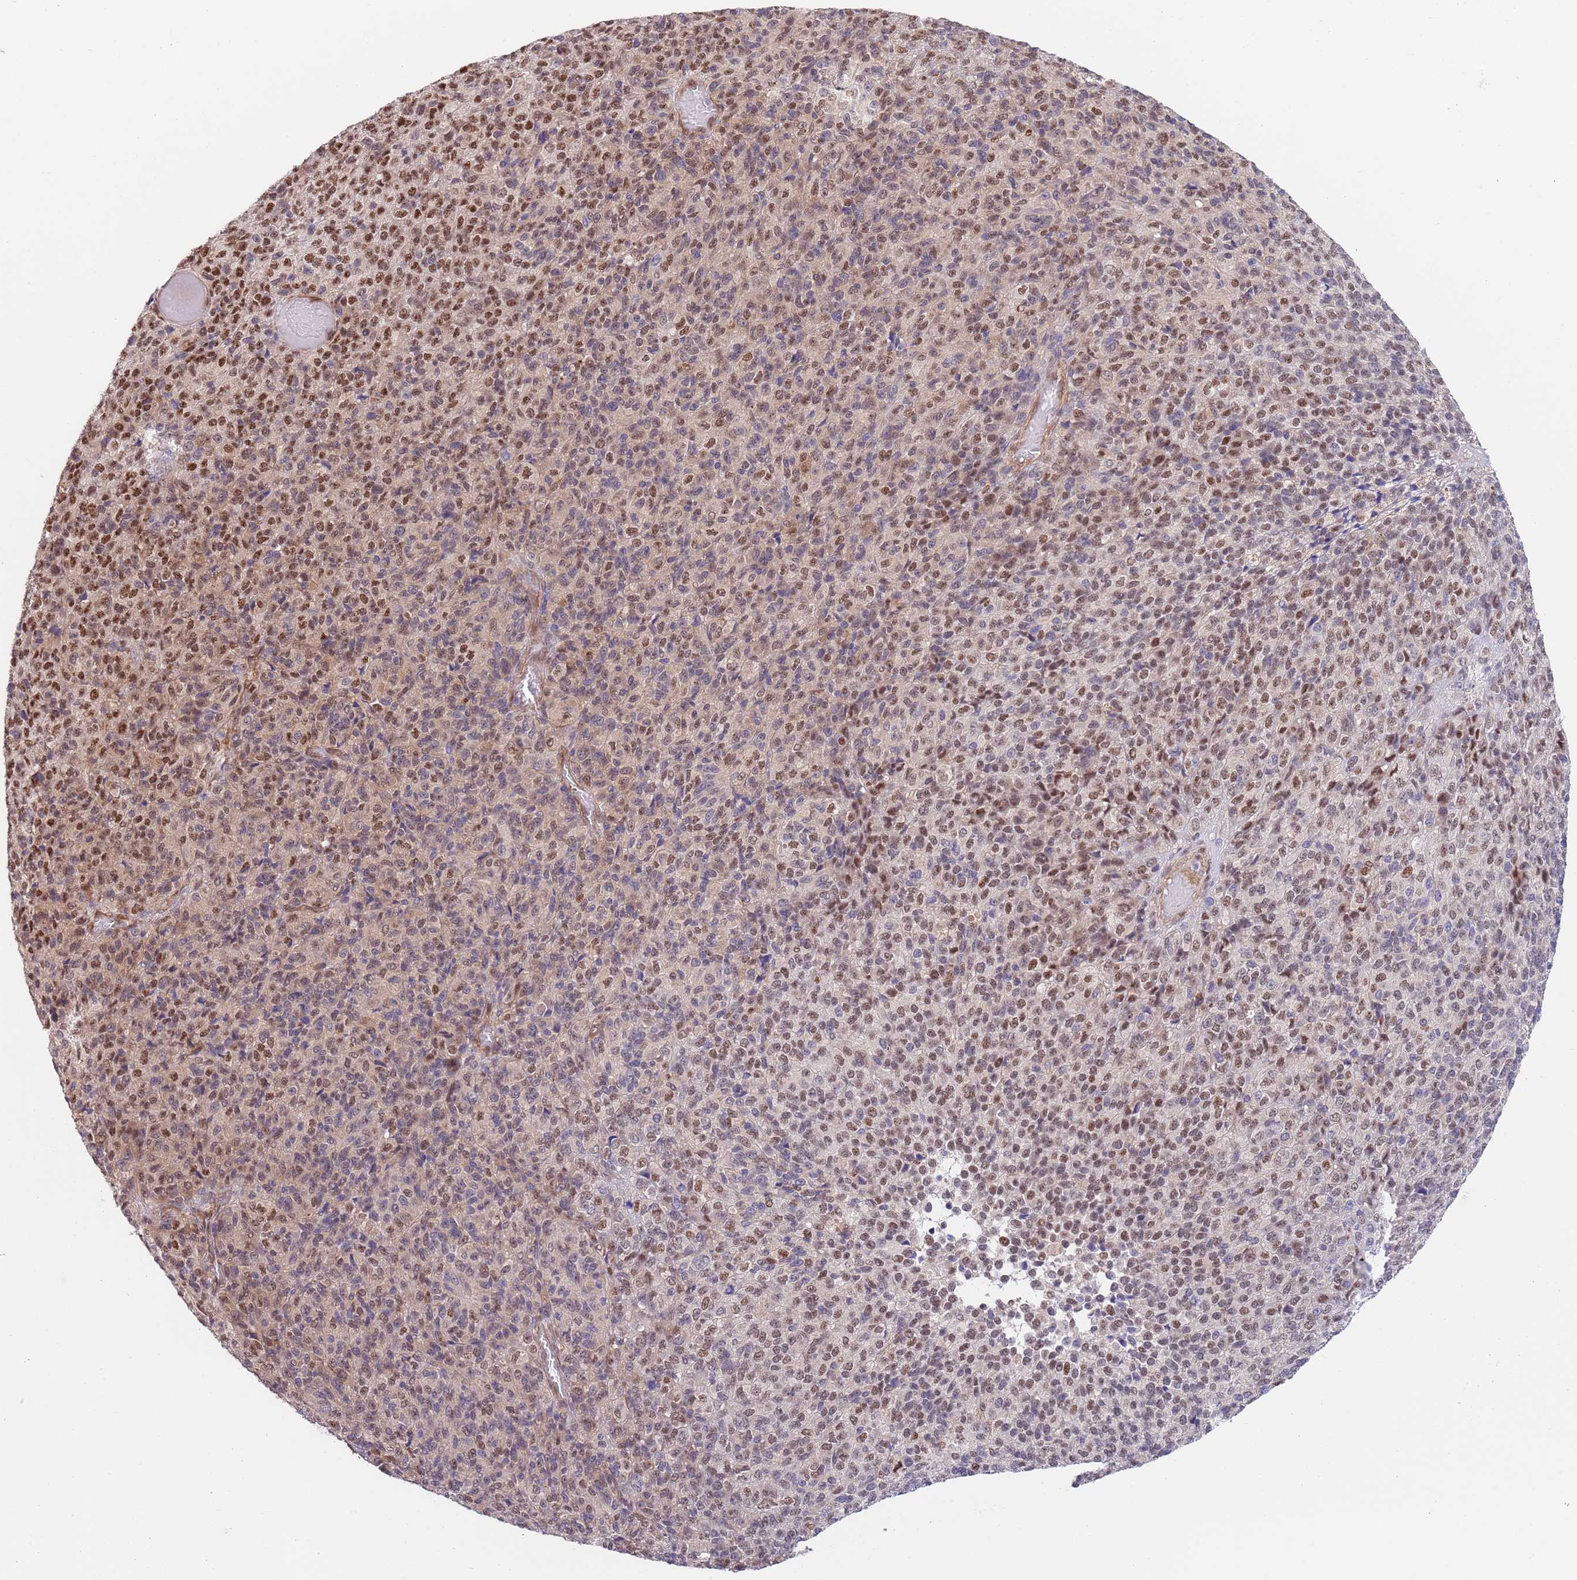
{"staining": {"intensity": "moderate", "quantity": "25%-75%", "location": "nuclear"}, "tissue": "melanoma", "cell_type": "Tumor cells", "image_type": "cancer", "snomed": [{"axis": "morphology", "description": "Malignant melanoma, Metastatic site"}, {"axis": "topography", "description": "Brain"}], "caption": "Immunohistochemical staining of malignant melanoma (metastatic site) displays medium levels of moderate nuclear protein positivity in about 25%-75% of tumor cells. (DAB = brown stain, brightfield microscopy at high magnification).", "gene": "BPNT1", "patient": {"sex": "female", "age": 56}}